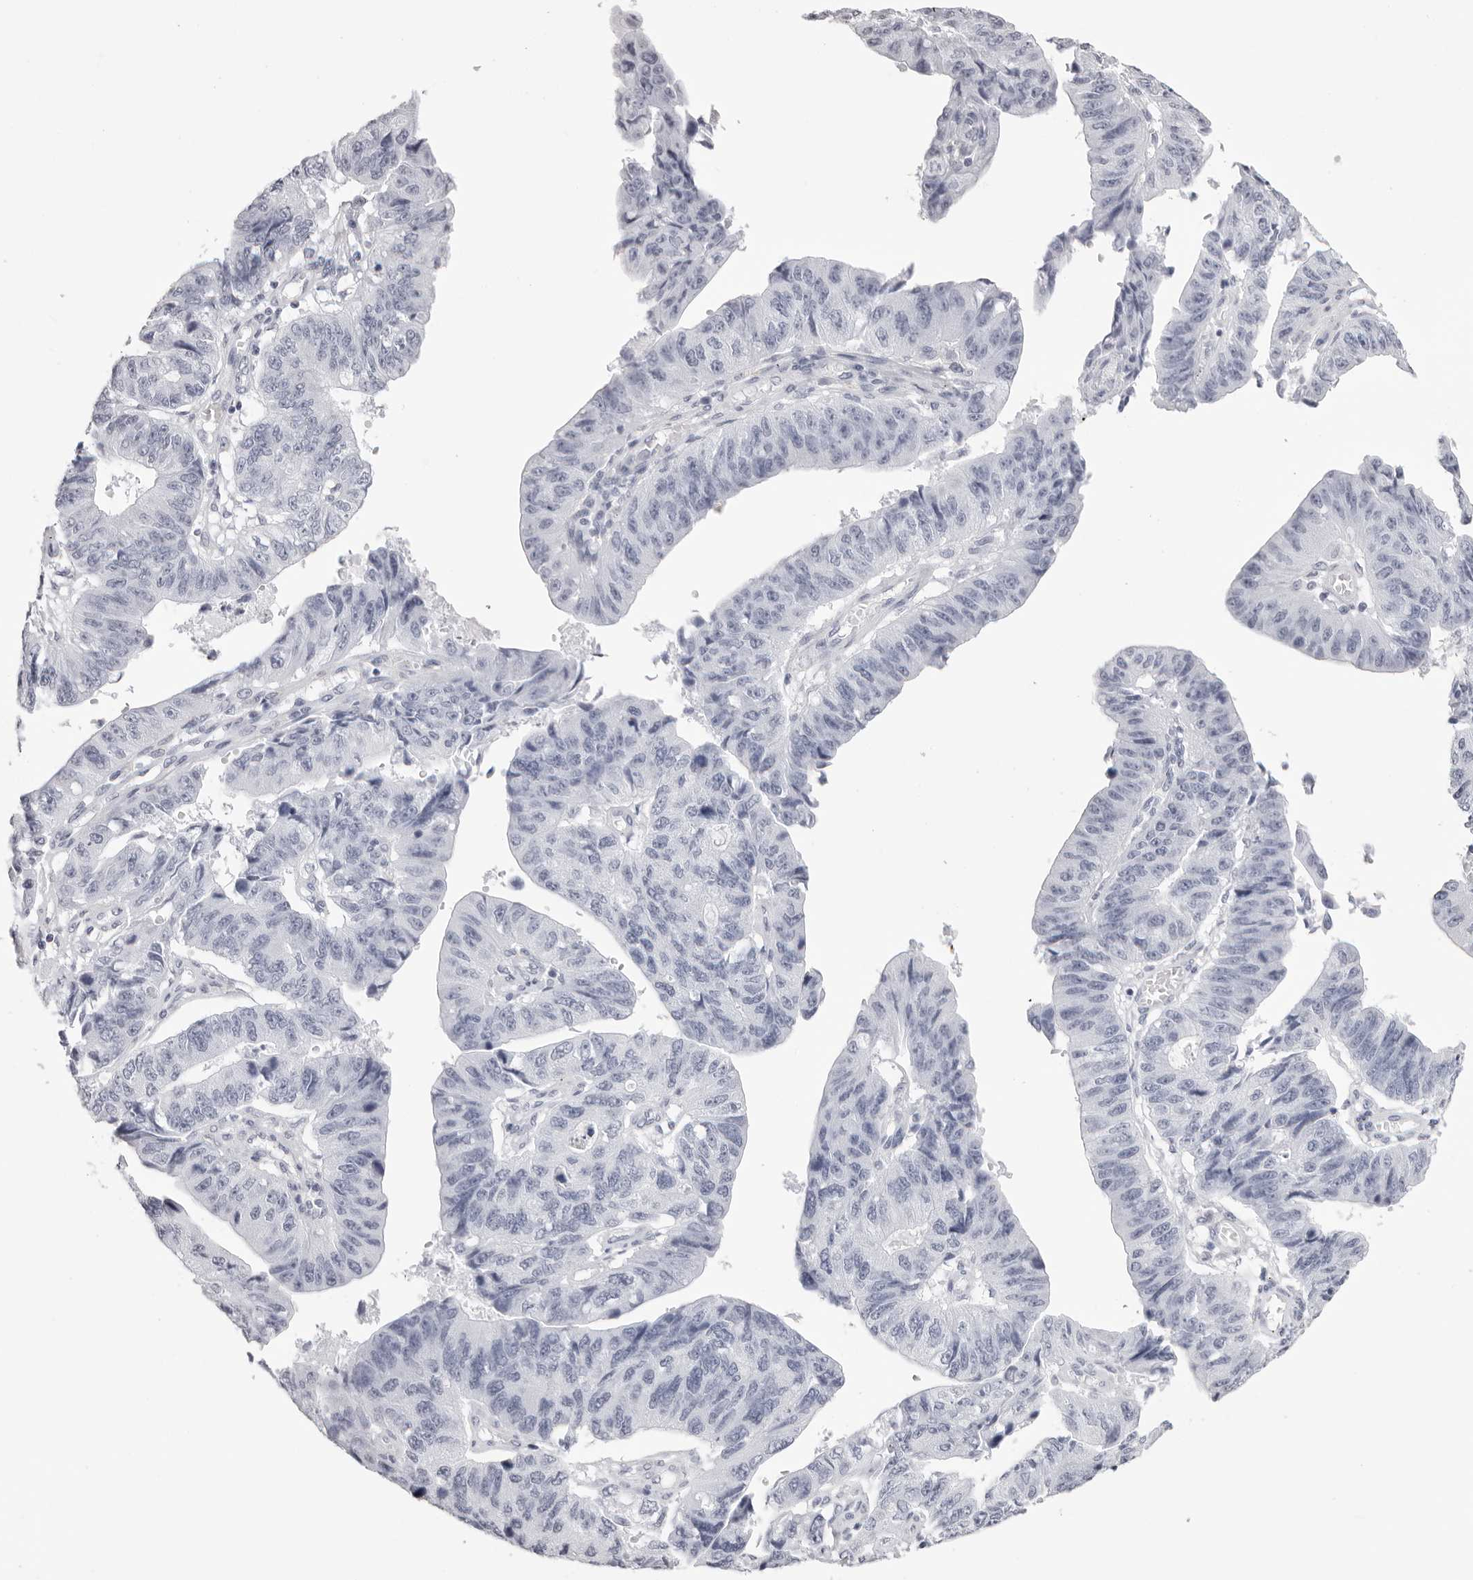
{"staining": {"intensity": "negative", "quantity": "none", "location": "none"}, "tissue": "stomach cancer", "cell_type": "Tumor cells", "image_type": "cancer", "snomed": [{"axis": "morphology", "description": "Adenocarcinoma, NOS"}, {"axis": "topography", "description": "Stomach"}], "caption": "DAB immunohistochemical staining of adenocarcinoma (stomach) exhibits no significant staining in tumor cells.", "gene": "RHO", "patient": {"sex": "male", "age": 59}}